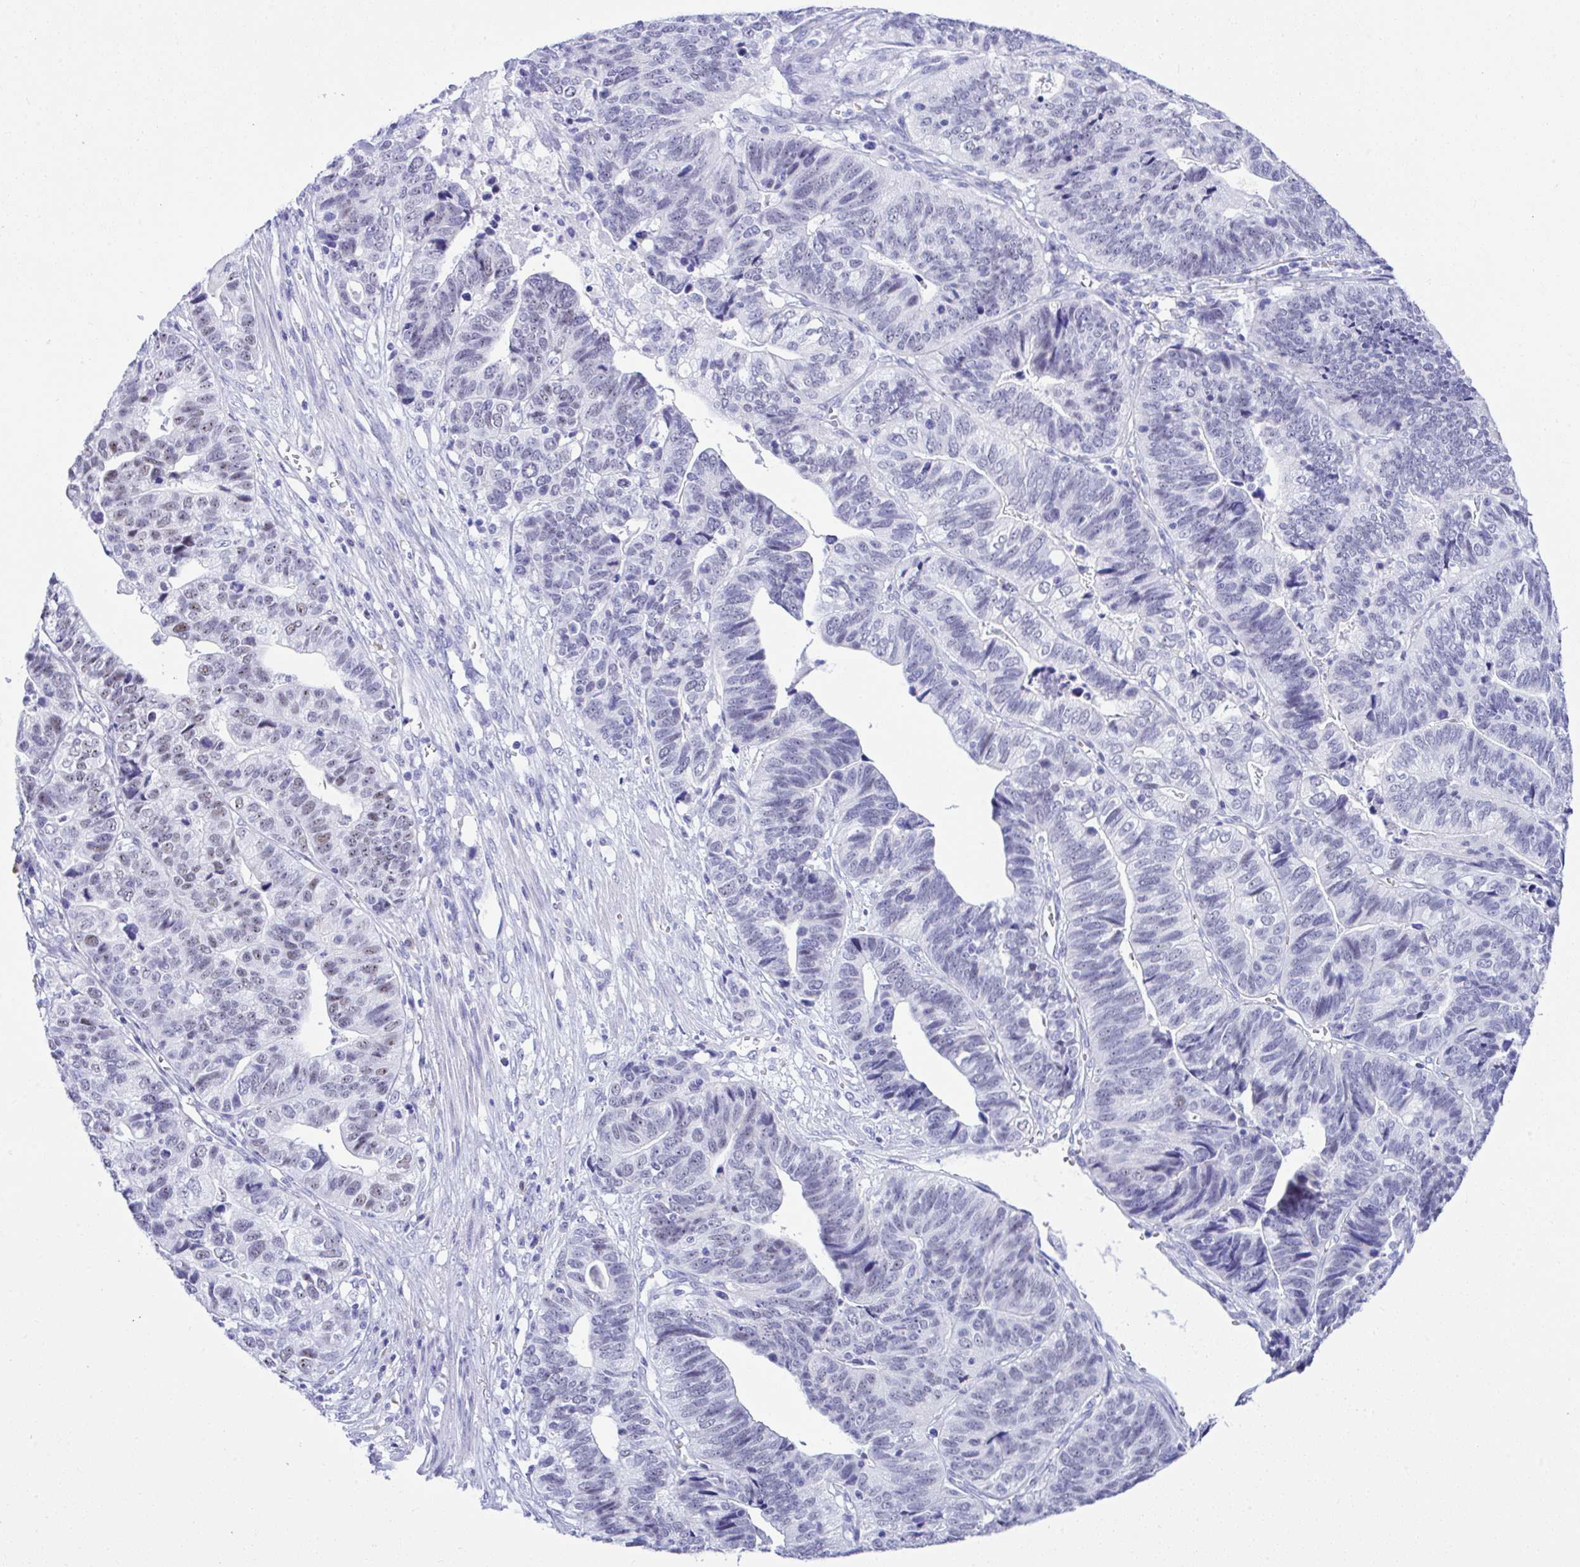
{"staining": {"intensity": "weak", "quantity": "<25%", "location": "nuclear"}, "tissue": "stomach cancer", "cell_type": "Tumor cells", "image_type": "cancer", "snomed": [{"axis": "morphology", "description": "Adenocarcinoma, NOS"}, {"axis": "topography", "description": "Stomach, upper"}], "caption": "Immunohistochemical staining of stomach cancer (adenocarcinoma) reveals no significant staining in tumor cells. (DAB IHC visualized using brightfield microscopy, high magnification).", "gene": "SEL1L2", "patient": {"sex": "female", "age": 67}}